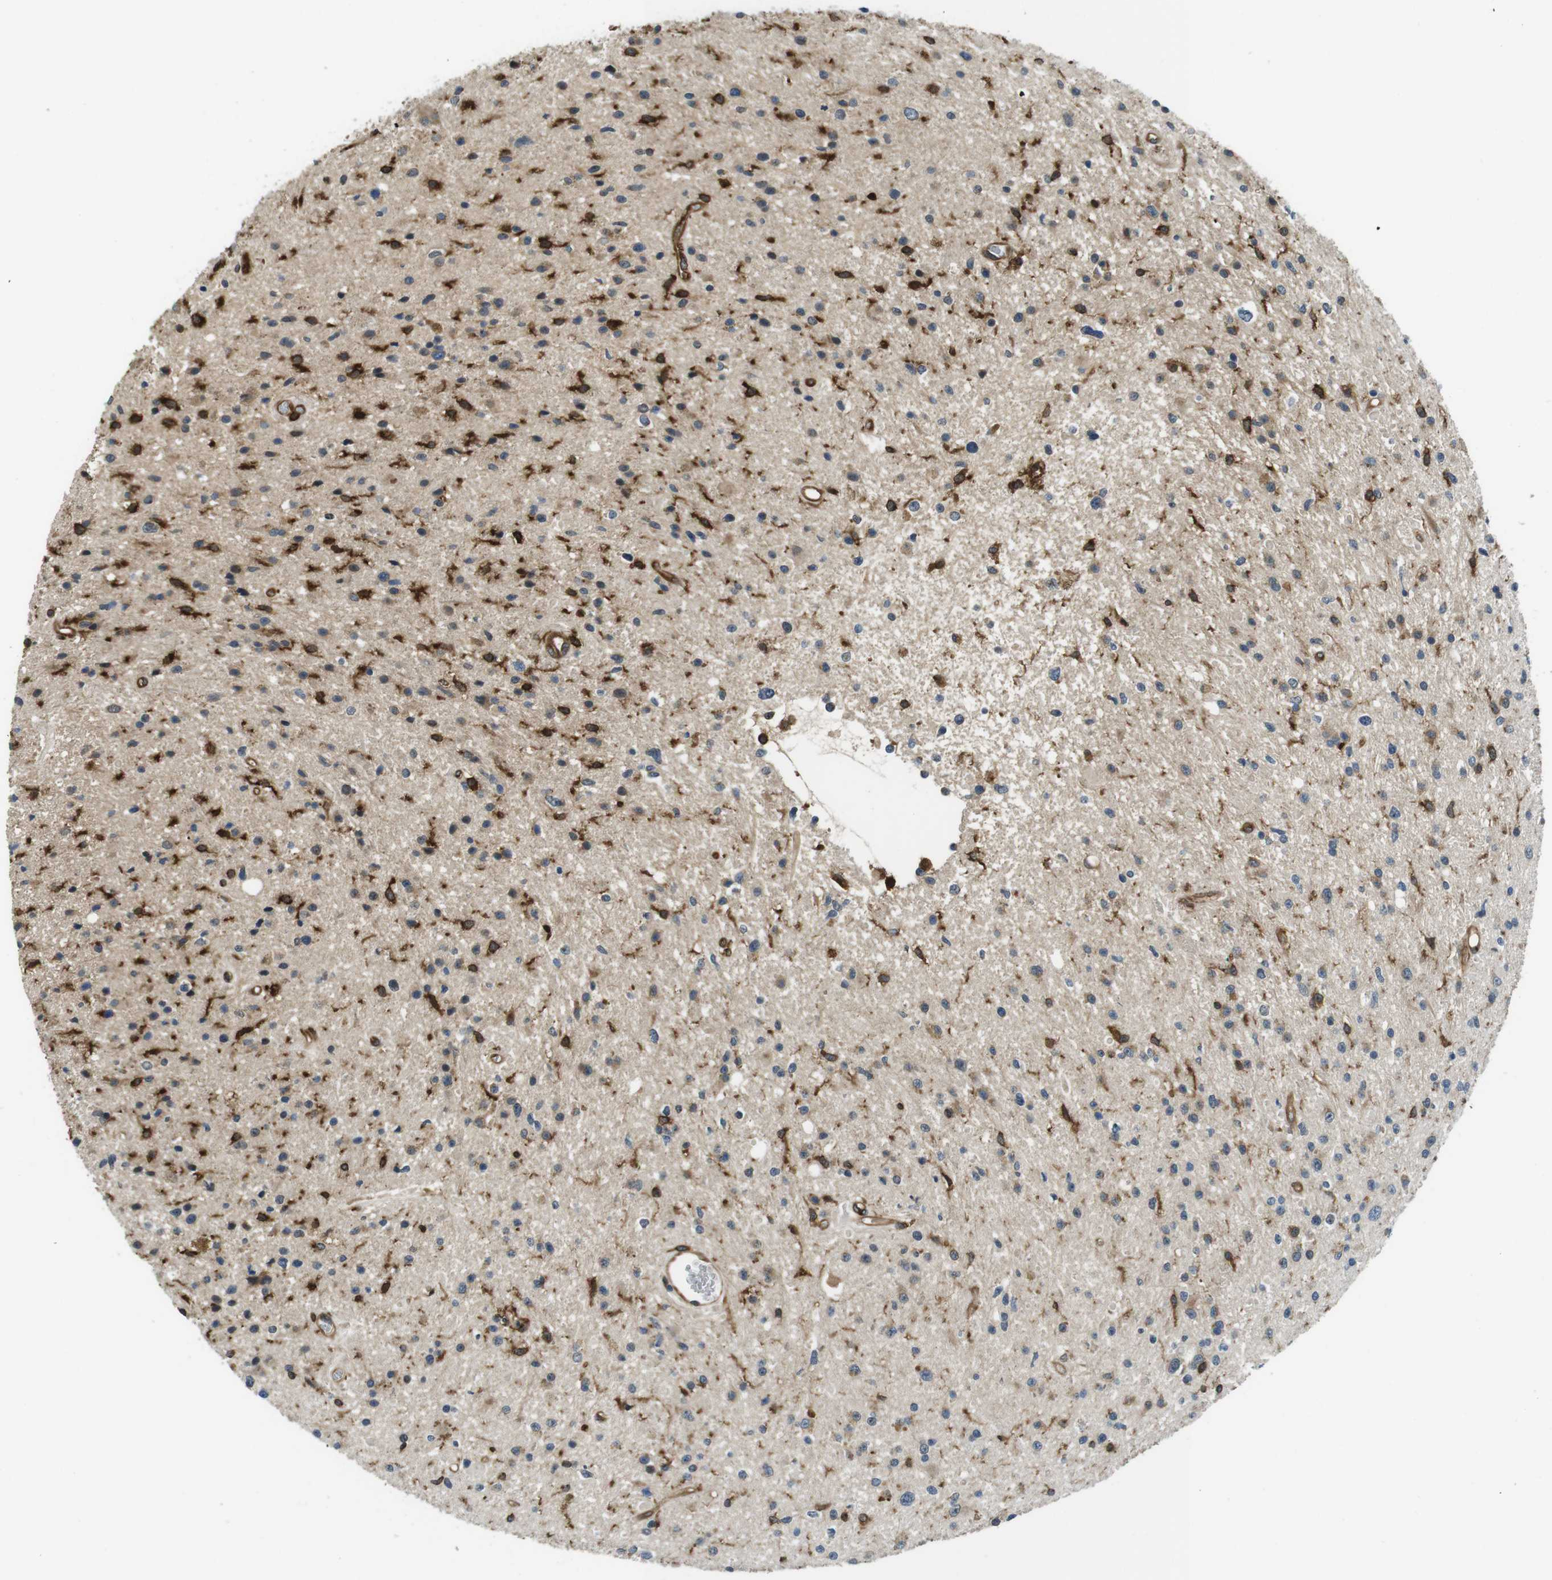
{"staining": {"intensity": "strong", "quantity": "<25%", "location": "cytoplasmic/membranous"}, "tissue": "glioma", "cell_type": "Tumor cells", "image_type": "cancer", "snomed": [{"axis": "morphology", "description": "Glioma, malignant, High grade"}, {"axis": "topography", "description": "Brain"}], "caption": "The immunohistochemical stain labels strong cytoplasmic/membranous expression in tumor cells of malignant glioma (high-grade) tissue.", "gene": "PALD1", "patient": {"sex": "male", "age": 33}}